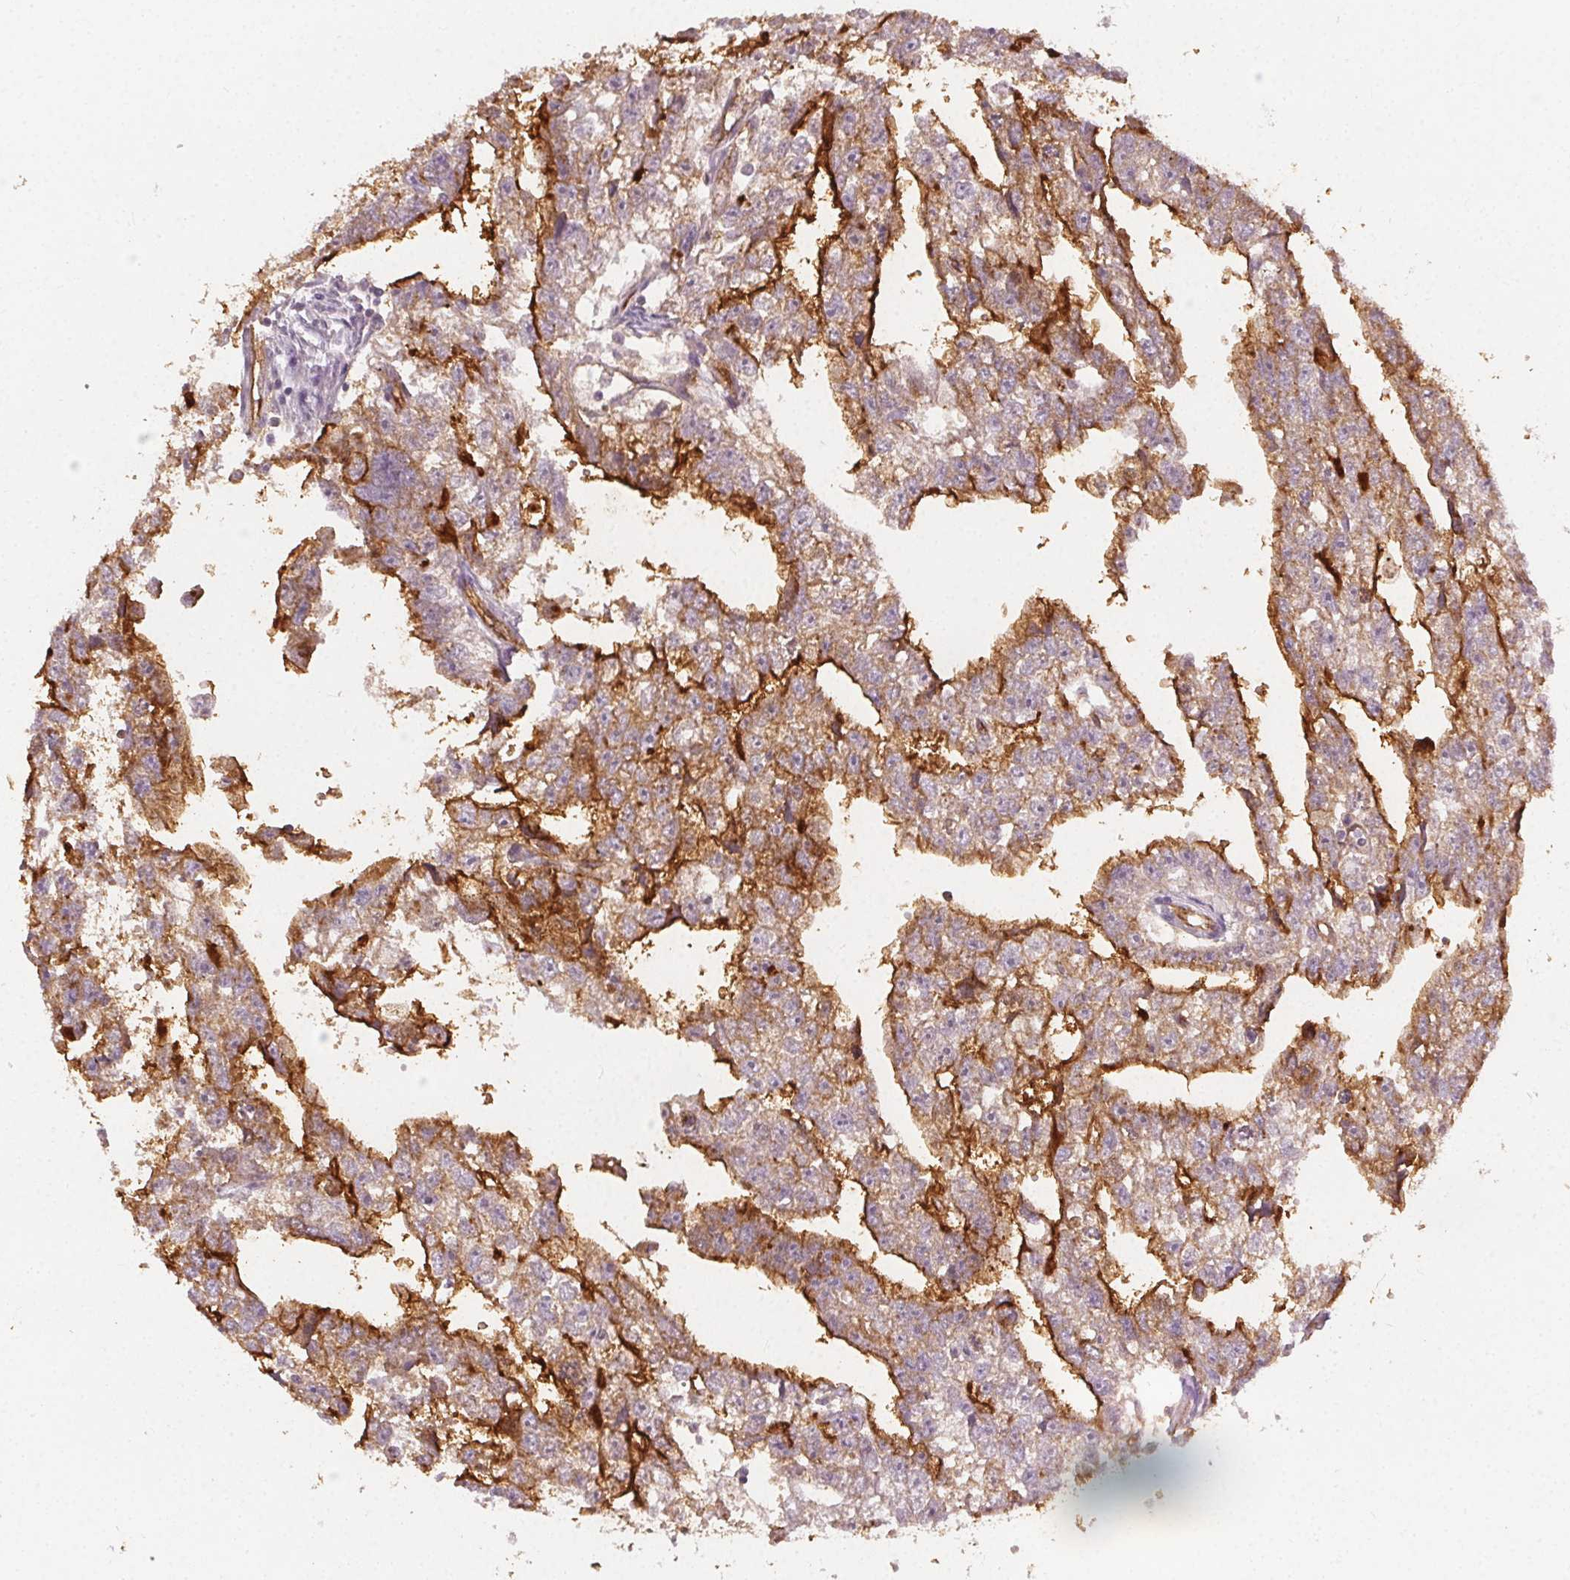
{"staining": {"intensity": "strong", "quantity": "25%-75%", "location": "cytoplasmic/membranous"}, "tissue": "testis cancer", "cell_type": "Tumor cells", "image_type": "cancer", "snomed": [{"axis": "morphology", "description": "Carcinoma, Embryonal, NOS"}, {"axis": "morphology", "description": "Teratoma, malignant, NOS"}, {"axis": "topography", "description": "Testis"}], "caption": "Protein staining reveals strong cytoplasmic/membranous positivity in about 25%-75% of tumor cells in testis embryonal carcinoma.", "gene": "PODXL", "patient": {"sex": "male", "age": 44}}